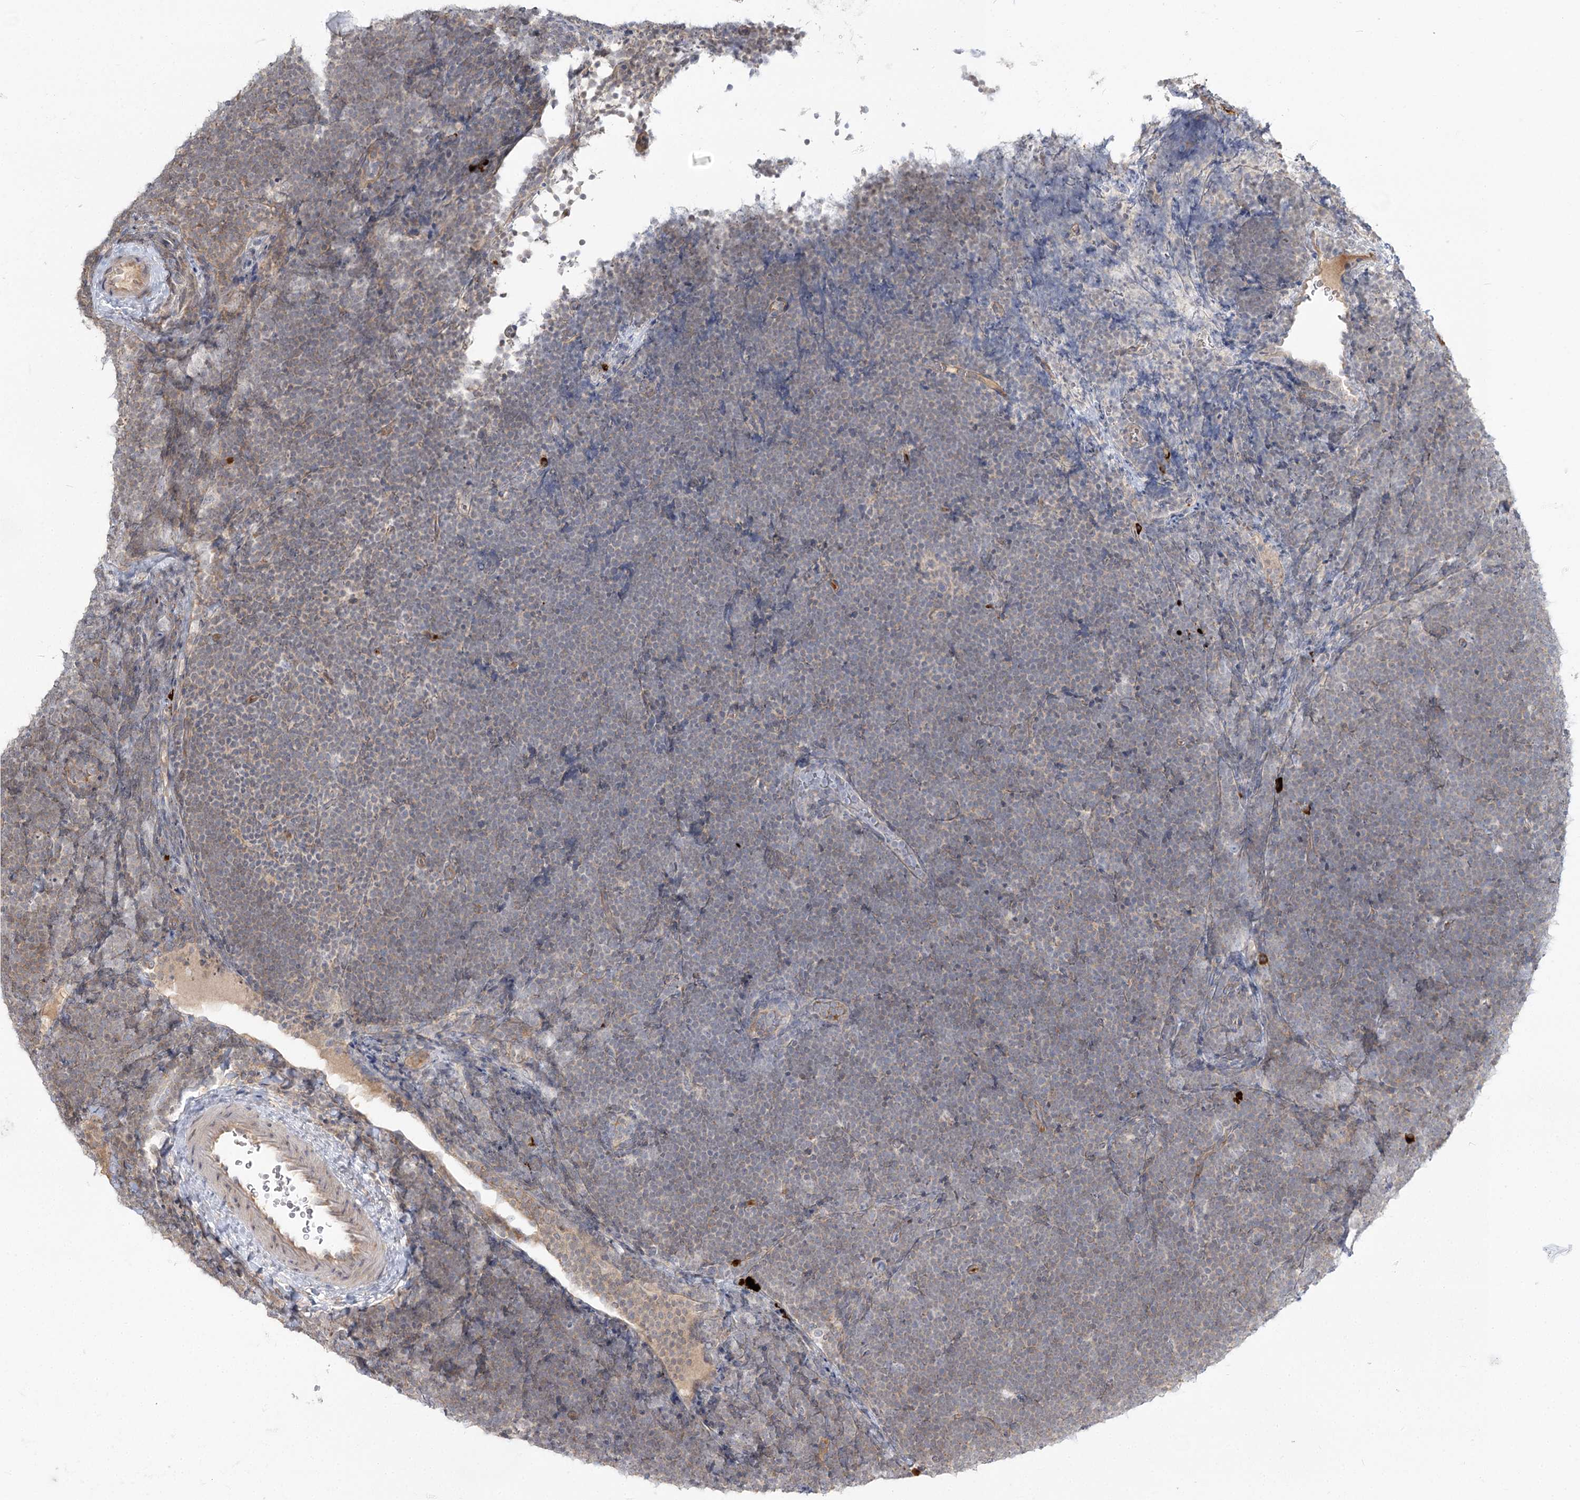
{"staining": {"intensity": "negative", "quantity": "none", "location": "none"}, "tissue": "lymphoma", "cell_type": "Tumor cells", "image_type": "cancer", "snomed": [{"axis": "morphology", "description": "Malignant lymphoma, non-Hodgkin's type, High grade"}, {"axis": "topography", "description": "Lymph node"}], "caption": "This micrograph is of malignant lymphoma, non-Hodgkin's type (high-grade) stained with immunohistochemistry (IHC) to label a protein in brown with the nuclei are counter-stained blue. There is no staining in tumor cells.", "gene": "GUCY2C", "patient": {"sex": "male", "age": 13}}